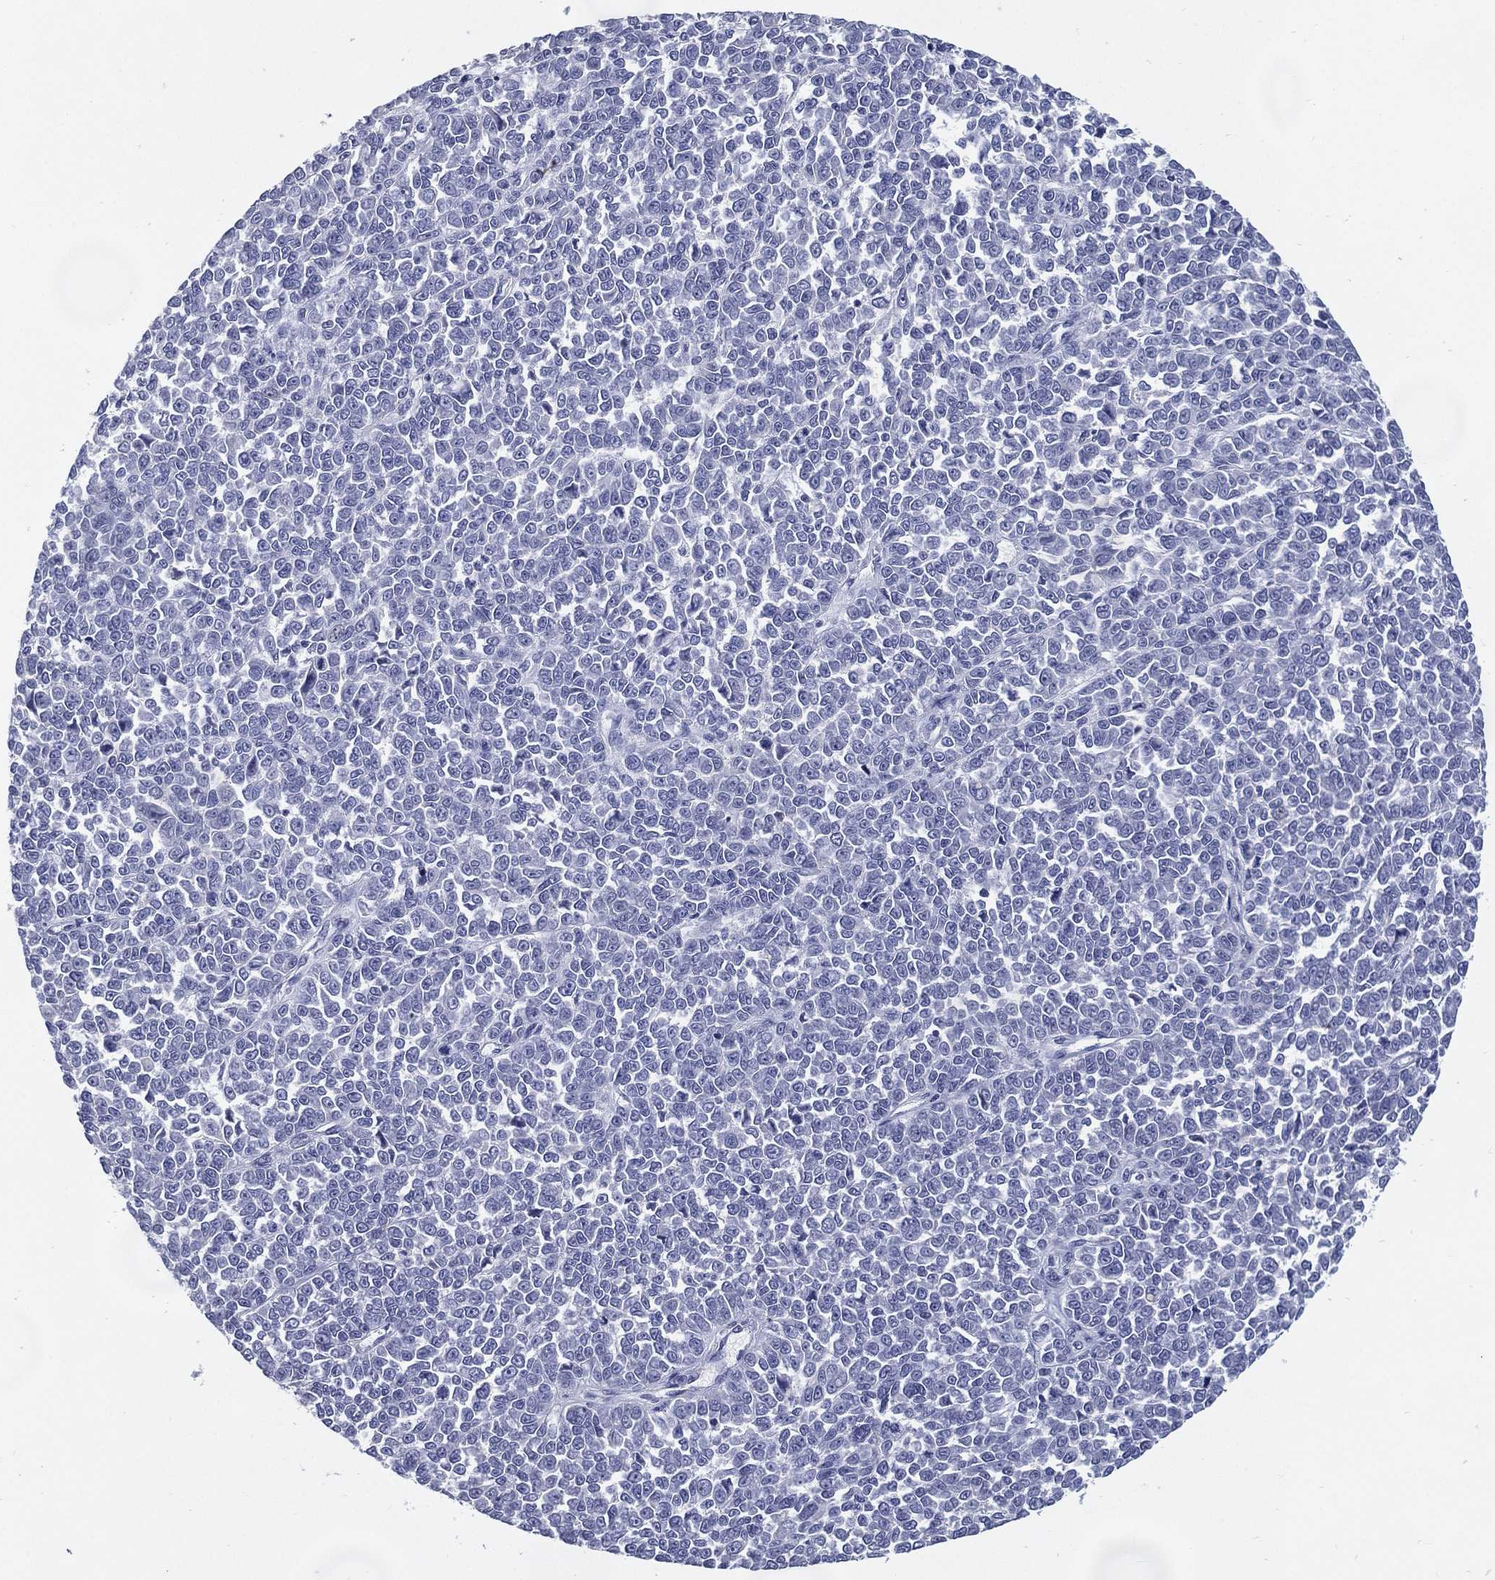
{"staining": {"intensity": "negative", "quantity": "none", "location": "none"}, "tissue": "melanoma", "cell_type": "Tumor cells", "image_type": "cancer", "snomed": [{"axis": "morphology", "description": "Malignant melanoma, NOS"}, {"axis": "topography", "description": "Skin"}], "caption": "There is no significant positivity in tumor cells of melanoma. (Immunohistochemistry, brightfield microscopy, high magnification).", "gene": "C19orf18", "patient": {"sex": "female", "age": 95}}